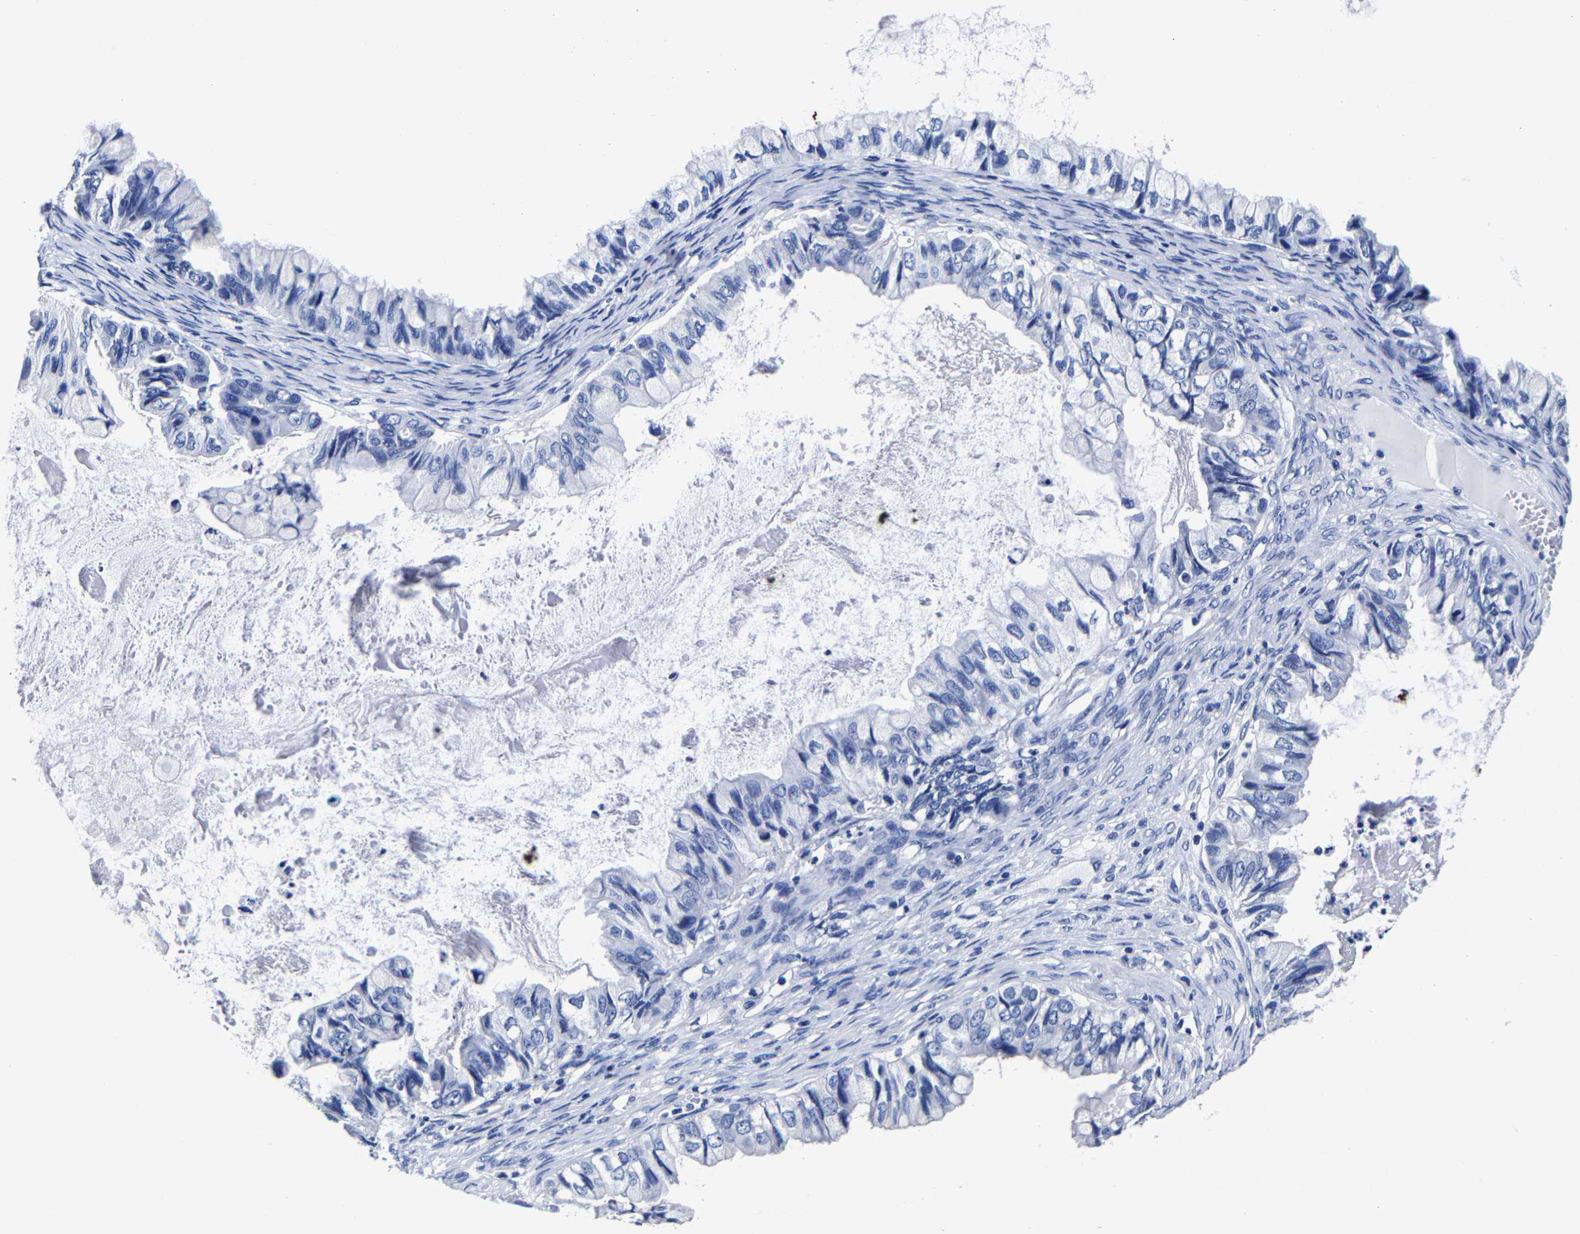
{"staining": {"intensity": "negative", "quantity": "none", "location": "none"}, "tissue": "ovarian cancer", "cell_type": "Tumor cells", "image_type": "cancer", "snomed": [{"axis": "morphology", "description": "Cystadenocarcinoma, mucinous, NOS"}, {"axis": "topography", "description": "Ovary"}], "caption": "IHC micrograph of human ovarian cancer stained for a protein (brown), which exhibits no staining in tumor cells.", "gene": "CPA2", "patient": {"sex": "female", "age": 80}}